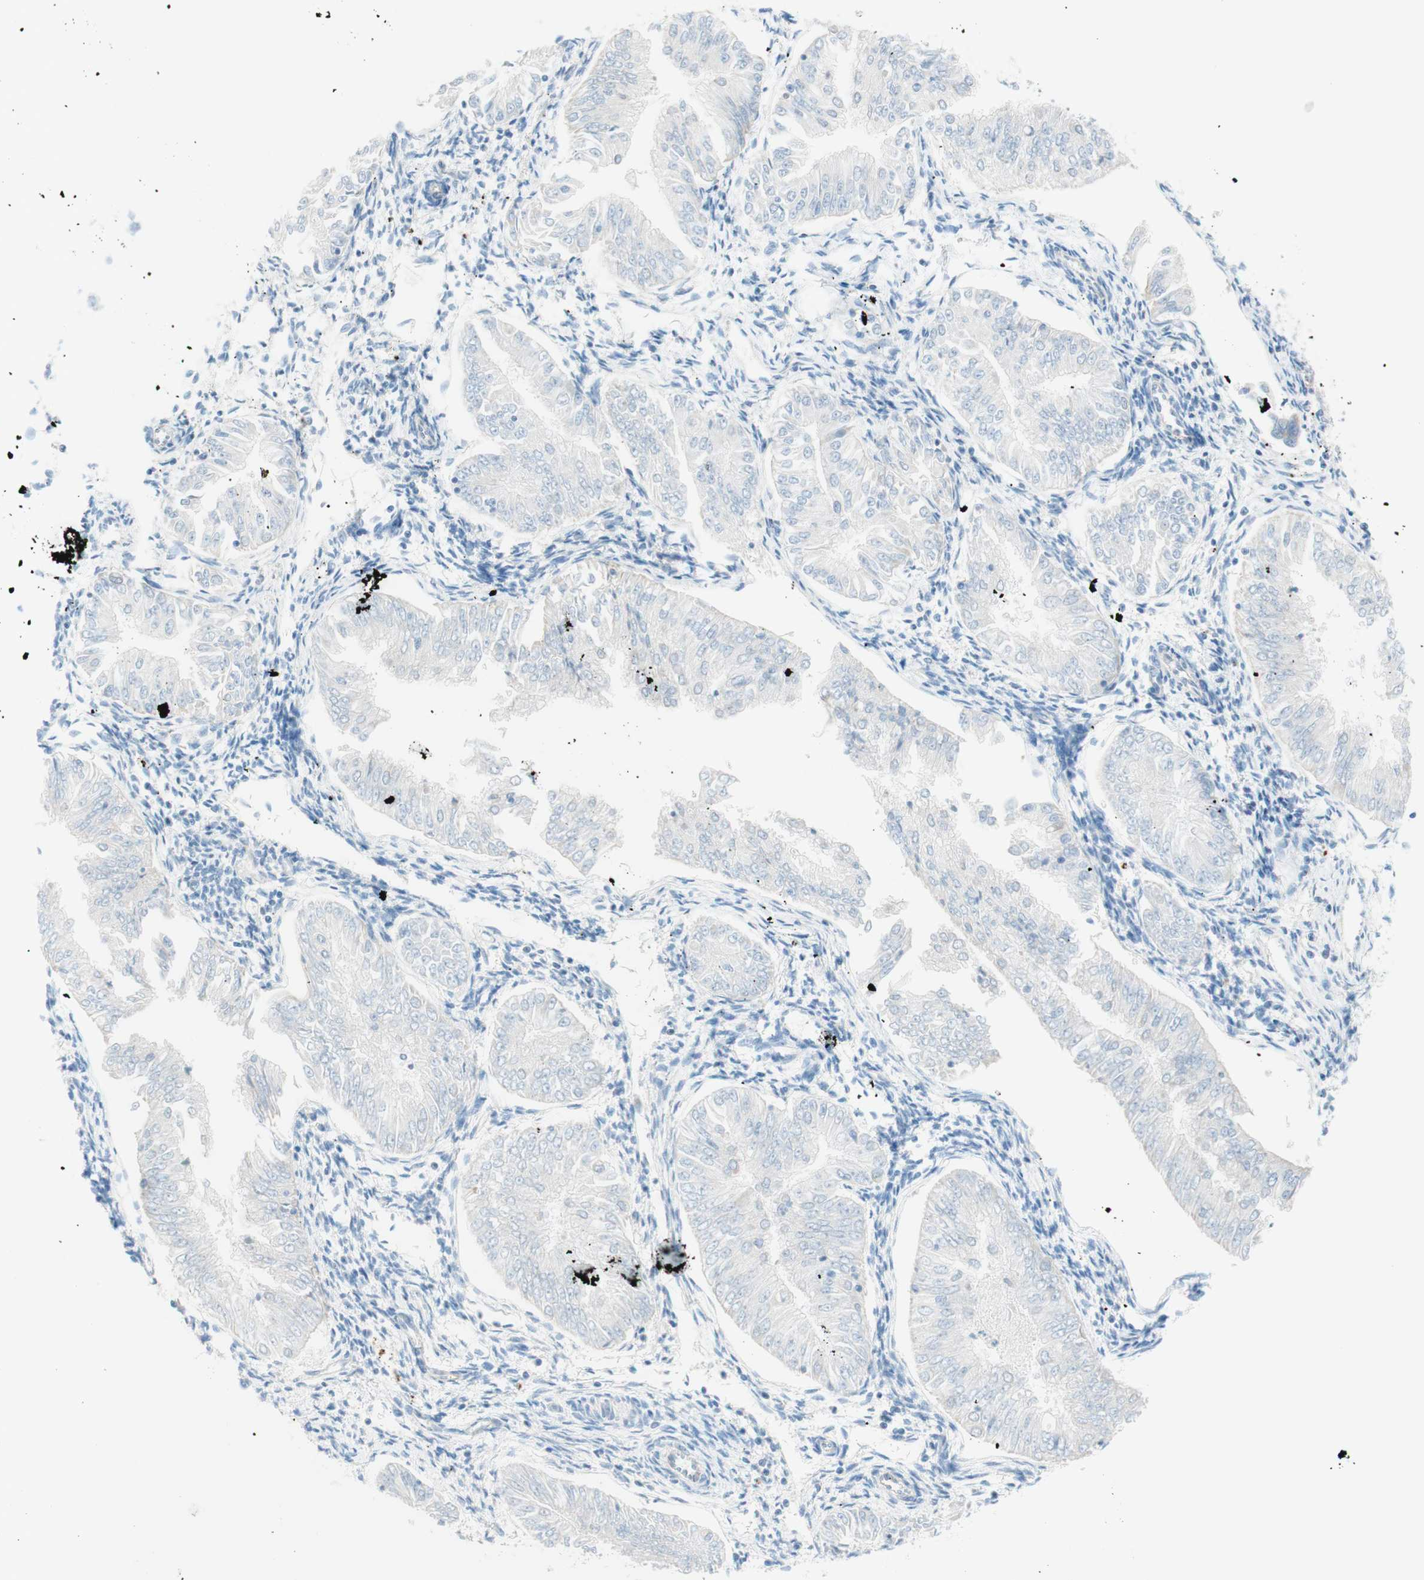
{"staining": {"intensity": "negative", "quantity": "none", "location": "none"}, "tissue": "endometrial cancer", "cell_type": "Tumor cells", "image_type": "cancer", "snomed": [{"axis": "morphology", "description": "Adenocarcinoma, NOS"}, {"axis": "topography", "description": "Endometrium"}], "caption": "Tumor cells are negative for brown protein staining in endometrial cancer.", "gene": "JPH1", "patient": {"sex": "female", "age": 53}}